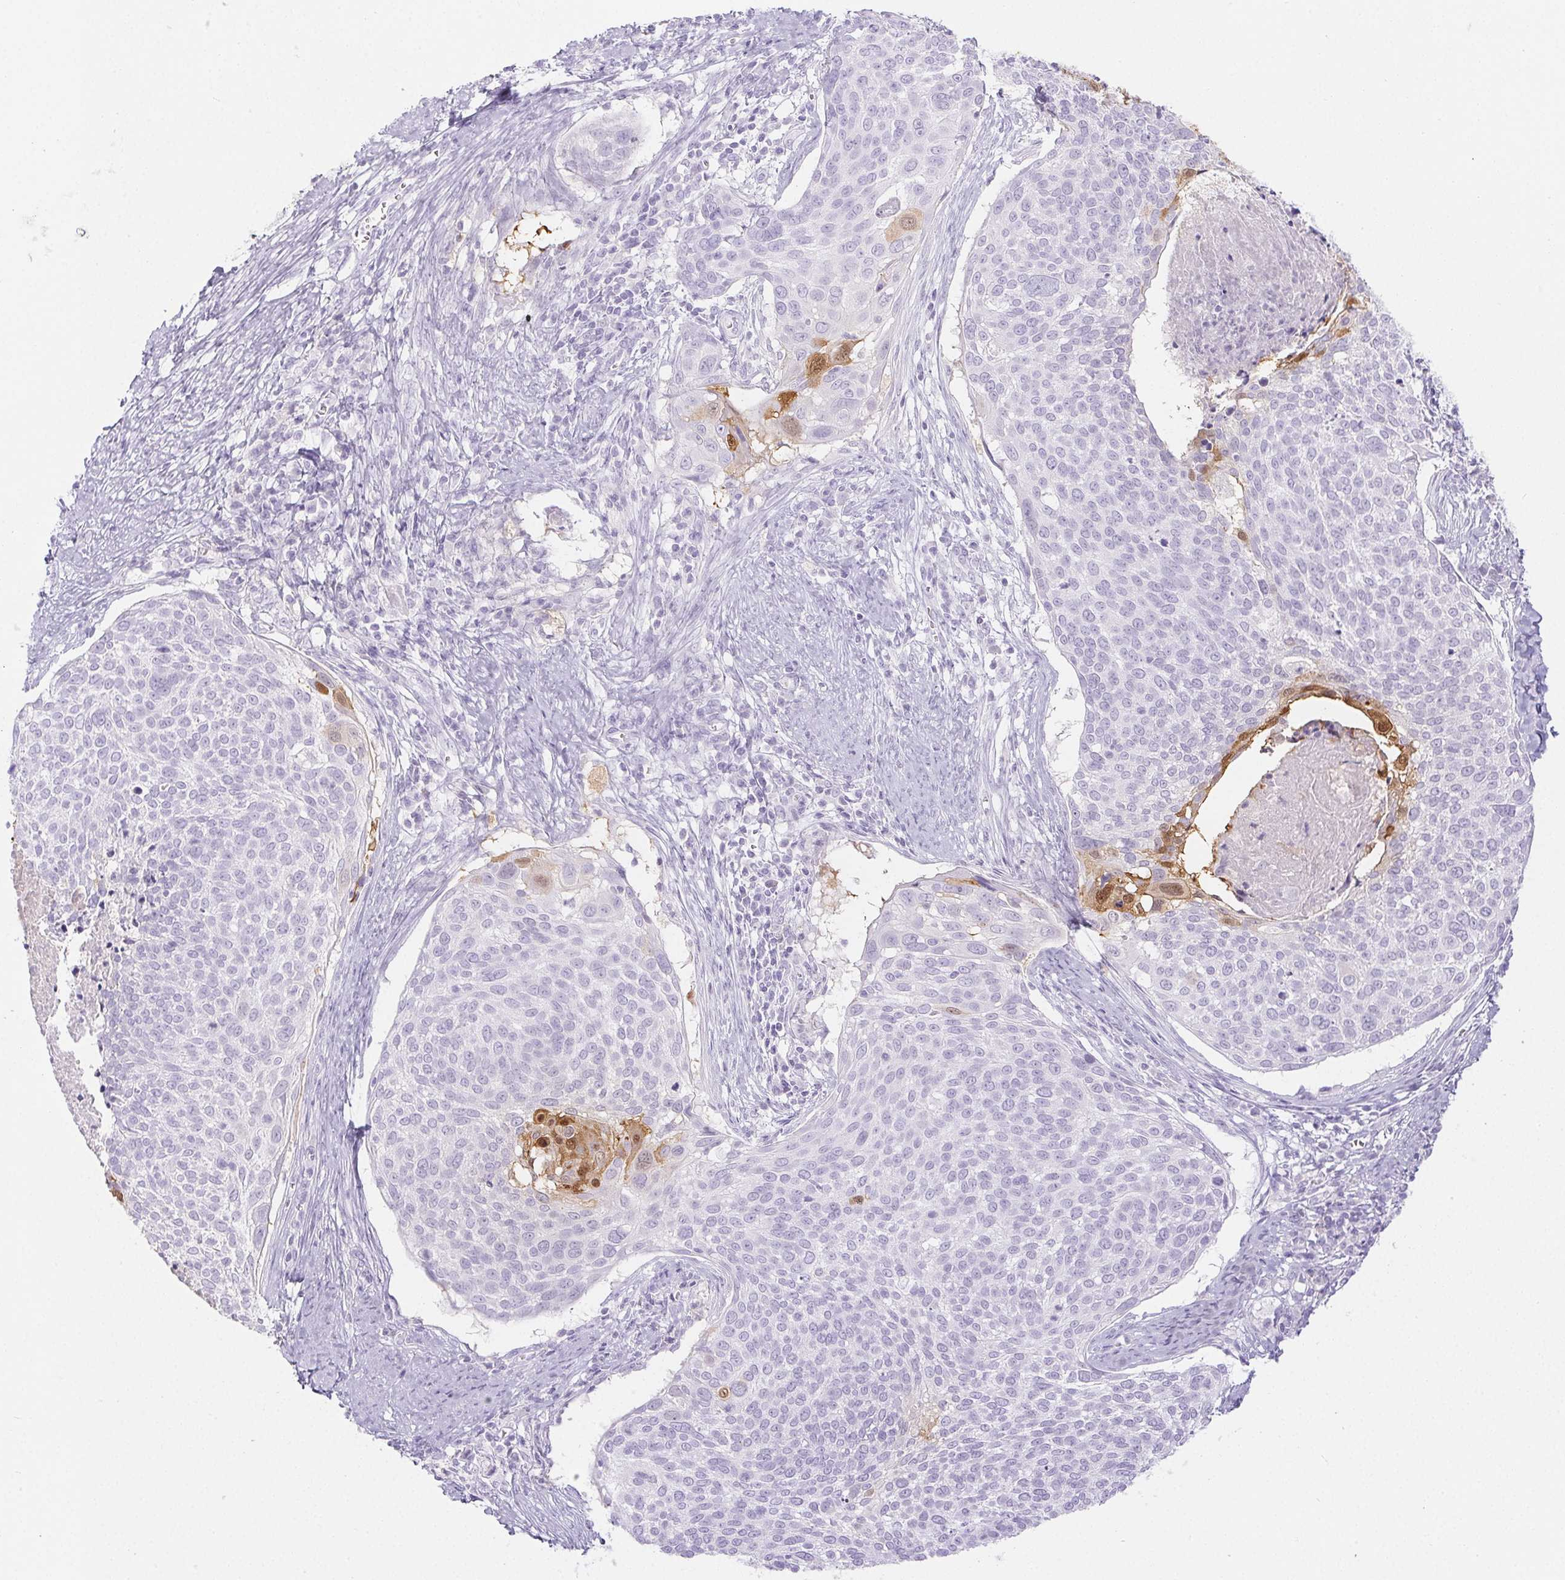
{"staining": {"intensity": "moderate", "quantity": "<25%", "location": "cytoplasmic/membranous,nuclear"}, "tissue": "cervical cancer", "cell_type": "Tumor cells", "image_type": "cancer", "snomed": [{"axis": "morphology", "description": "Squamous cell carcinoma, NOS"}, {"axis": "topography", "description": "Cervix"}], "caption": "DAB immunohistochemical staining of human squamous cell carcinoma (cervical) shows moderate cytoplasmic/membranous and nuclear protein positivity in about <25% of tumor cells.", "gene": "SPRR3", "patient": {"sex": "female", "age": 39}}